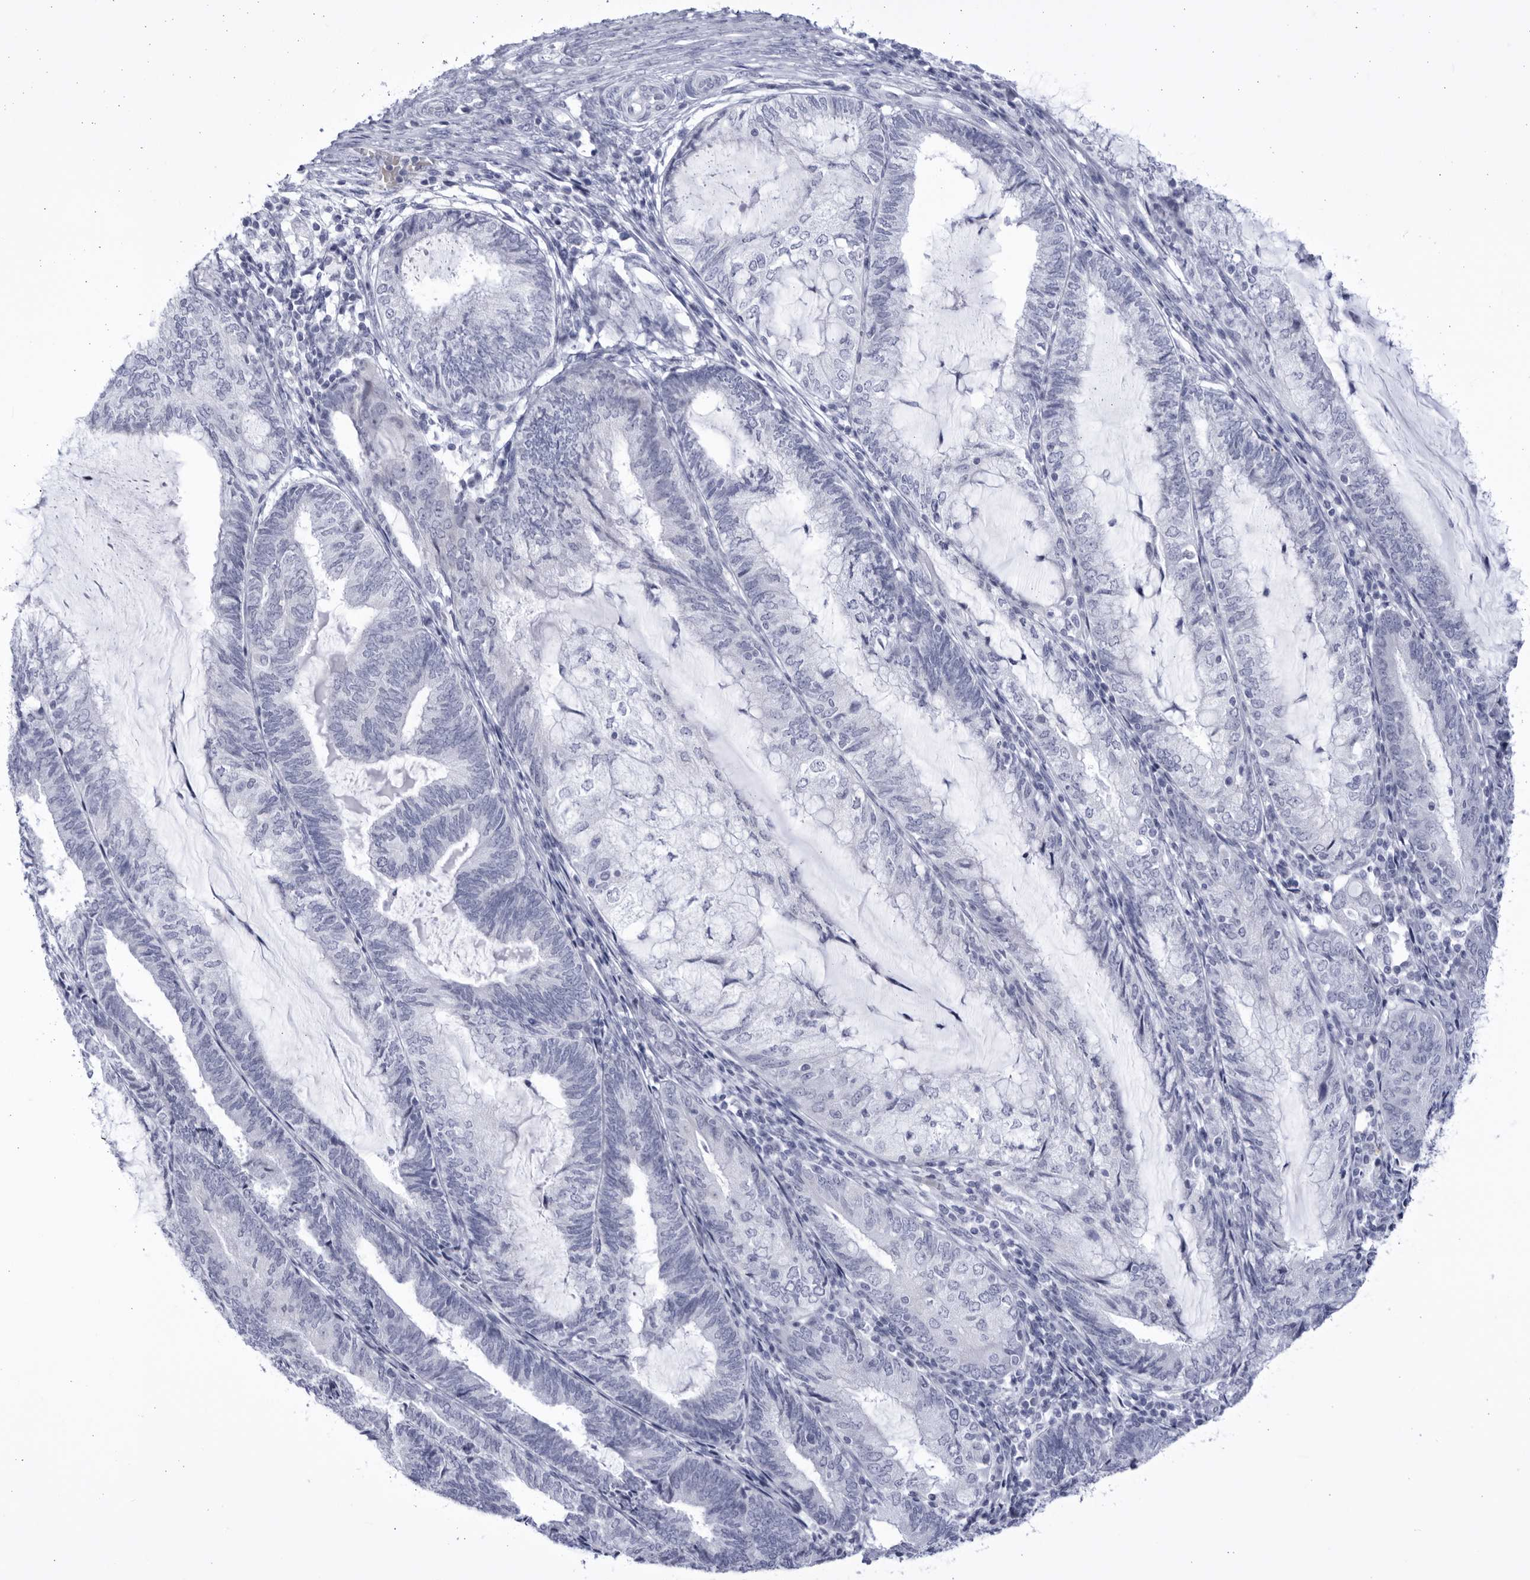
{"staining": {"intensity": "negative", "quantity": "none", "location": "none"}, "tissue": "endometrial cancer", "cell_type": "Tumor cells", "image_type": "cancer", "snomed": [{"axis": "morphology", "description": "Adenocarcinoma, NOS"}, {"axis": "topography", "description": "Endometrium"}], "caption": "Tumor cells show no significant protein positivity in adenocarcinoma (endometrial).", "gene": "CCDC181", "patient": {"sex": "female", "age": 81}}